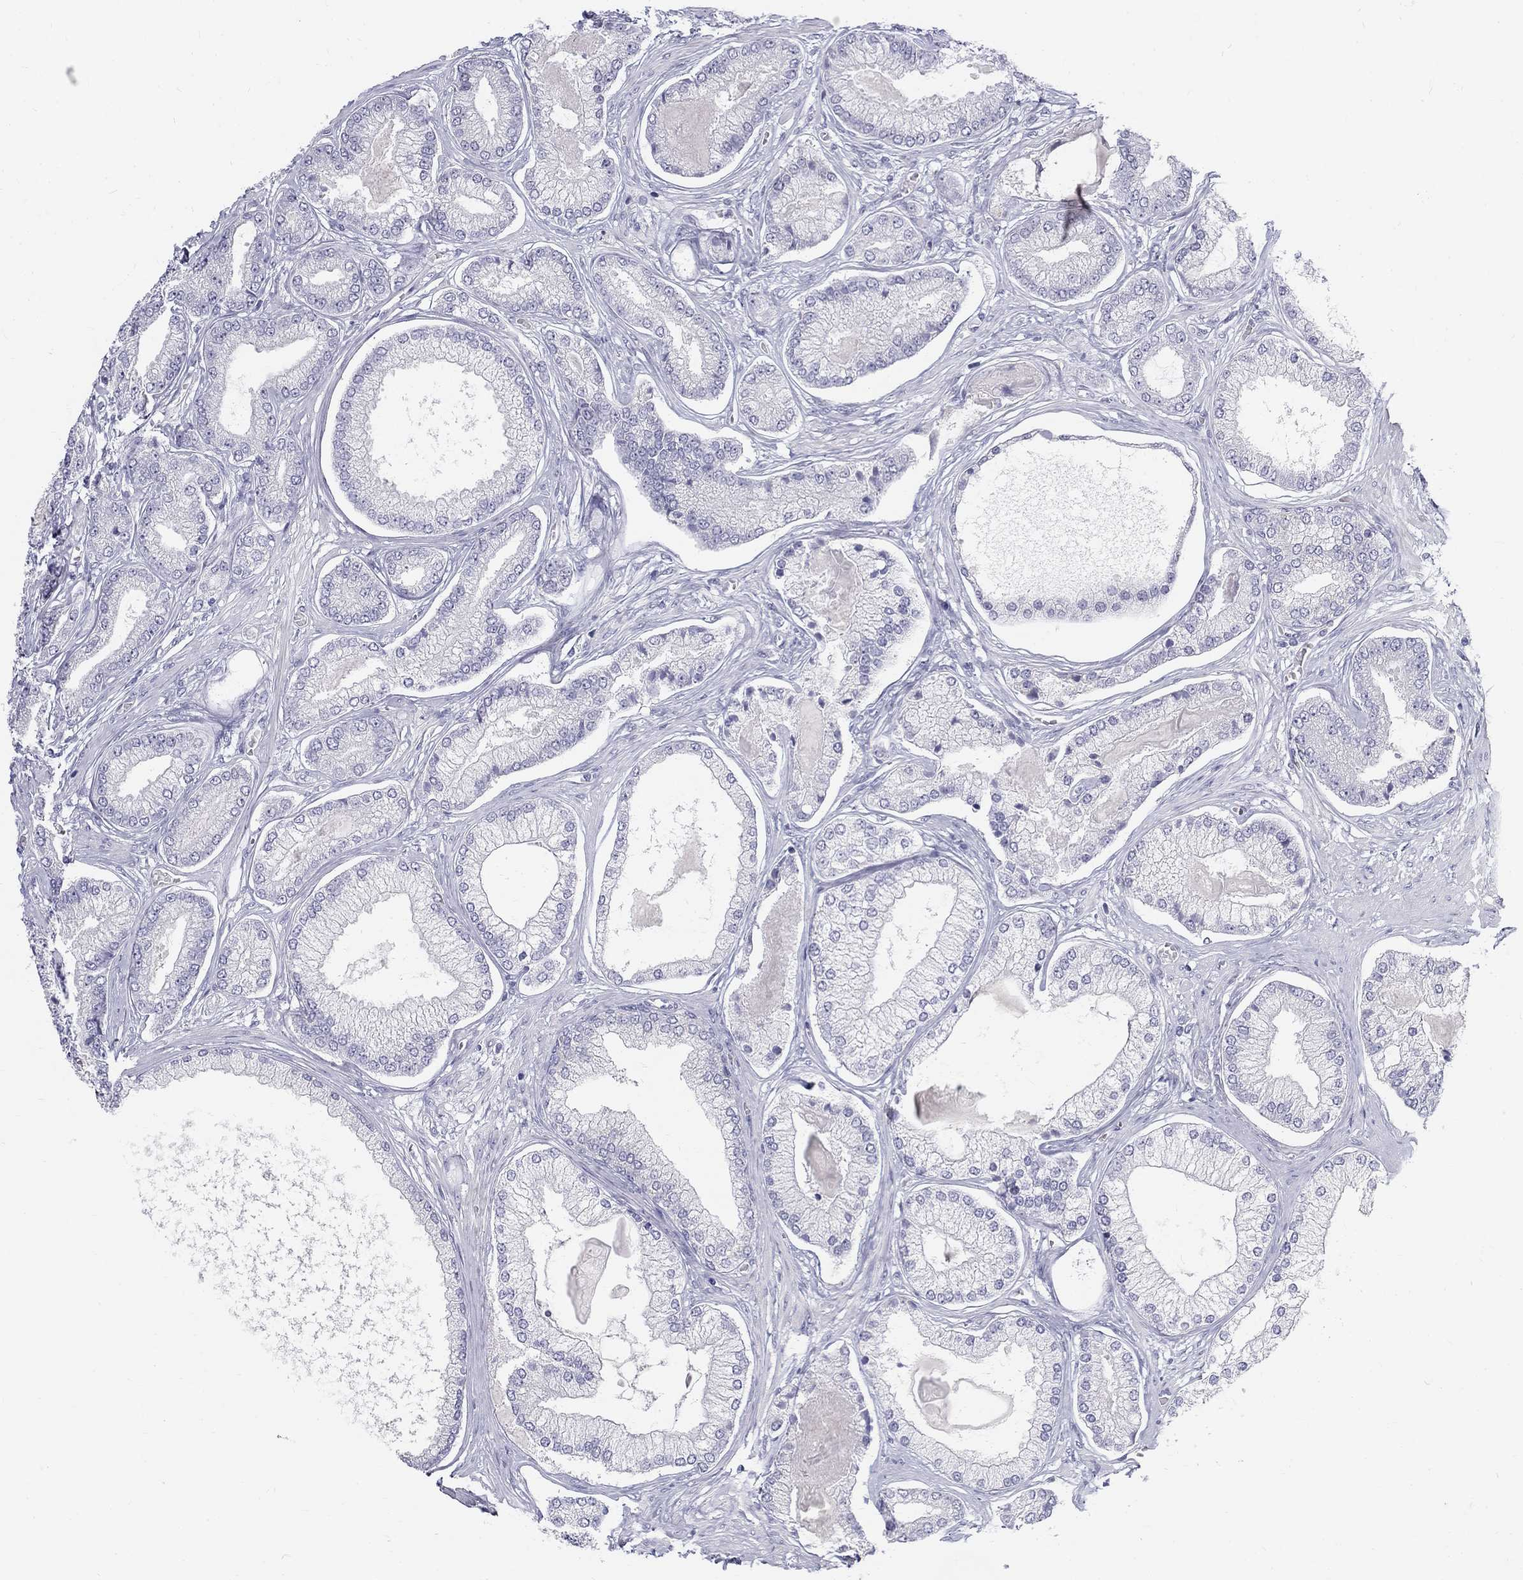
{"staining": {"intensity": "negative", "quantity": "none", "location": "none"}, "tissue": "prostate cancer", "cell_type": "Tumor cells", "image_type": "cancer", "snomed": [{"axis": "morphology", "description": "Adenocarcinoma, Low grade"}, {"axis": "topography", "description": "Prostate"}], "caption": "IHC image of neoplastic tissue: low-grade adenocarcinoma (prostate) stained with DAB shows no significant protein positivity in tumor cells.", "gene": "MAGEB6", "patient": {"sex": "male", "age": 57}}